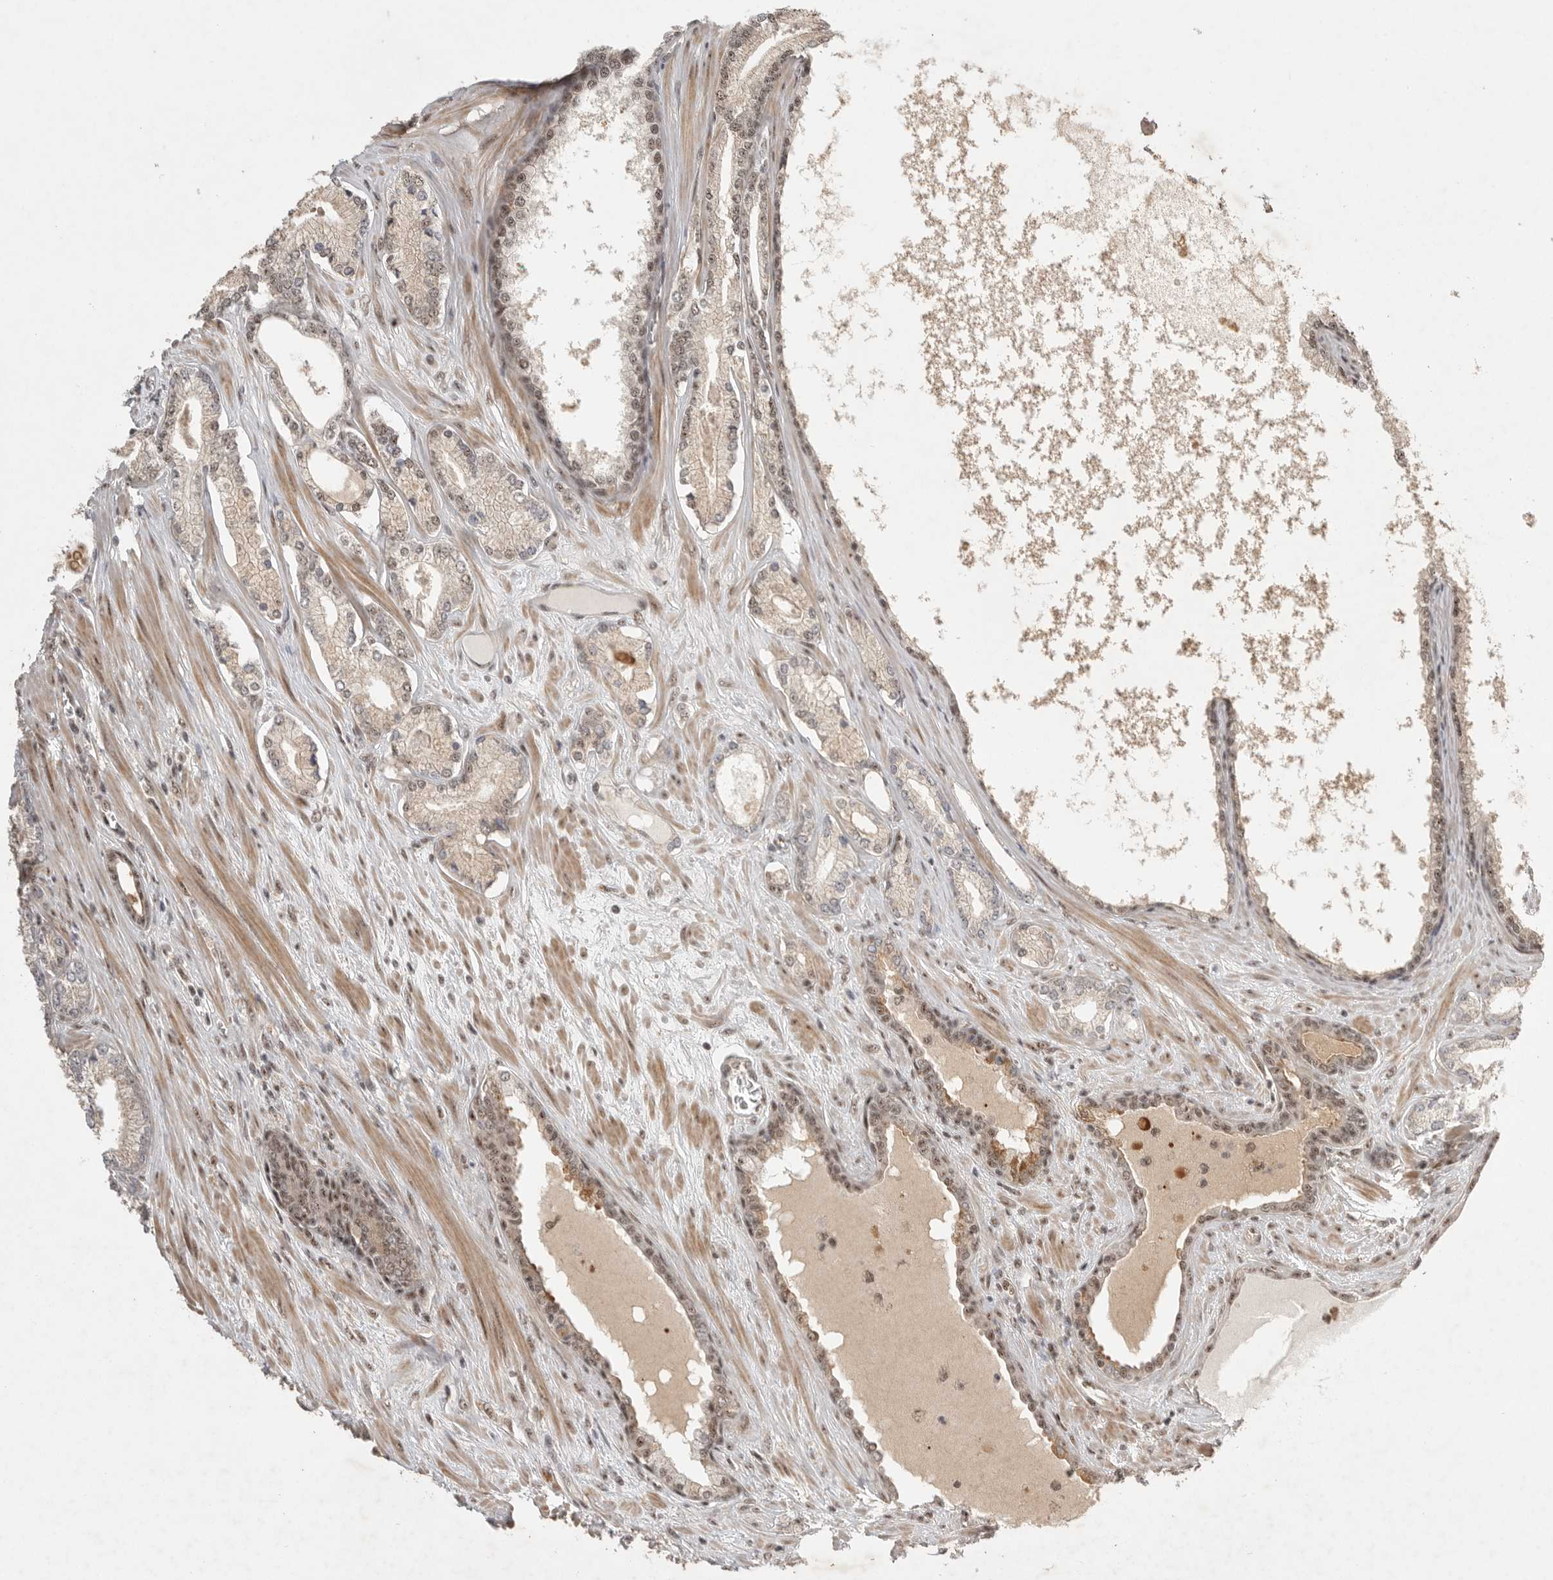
{"staining": {"intensity": "moderate", "quantity": "25%-75%", "location": "nuclear"}, "tissue": "prostate cancer", "cell_type": "Tumor cells", "image_type": "cancer", "snomed": [{"axis": "morphology", "description": "Adenocarcinoma, Low grade"}, {"axis": "topography", "description": "Prostate"}], "caption": "Tumor cells show medium levels of moderate nuclear staining in approximately 25%-75% of cells in prostate cancer.", "gene": "POMP", "patient": {"sex": "male", "age": 70}}